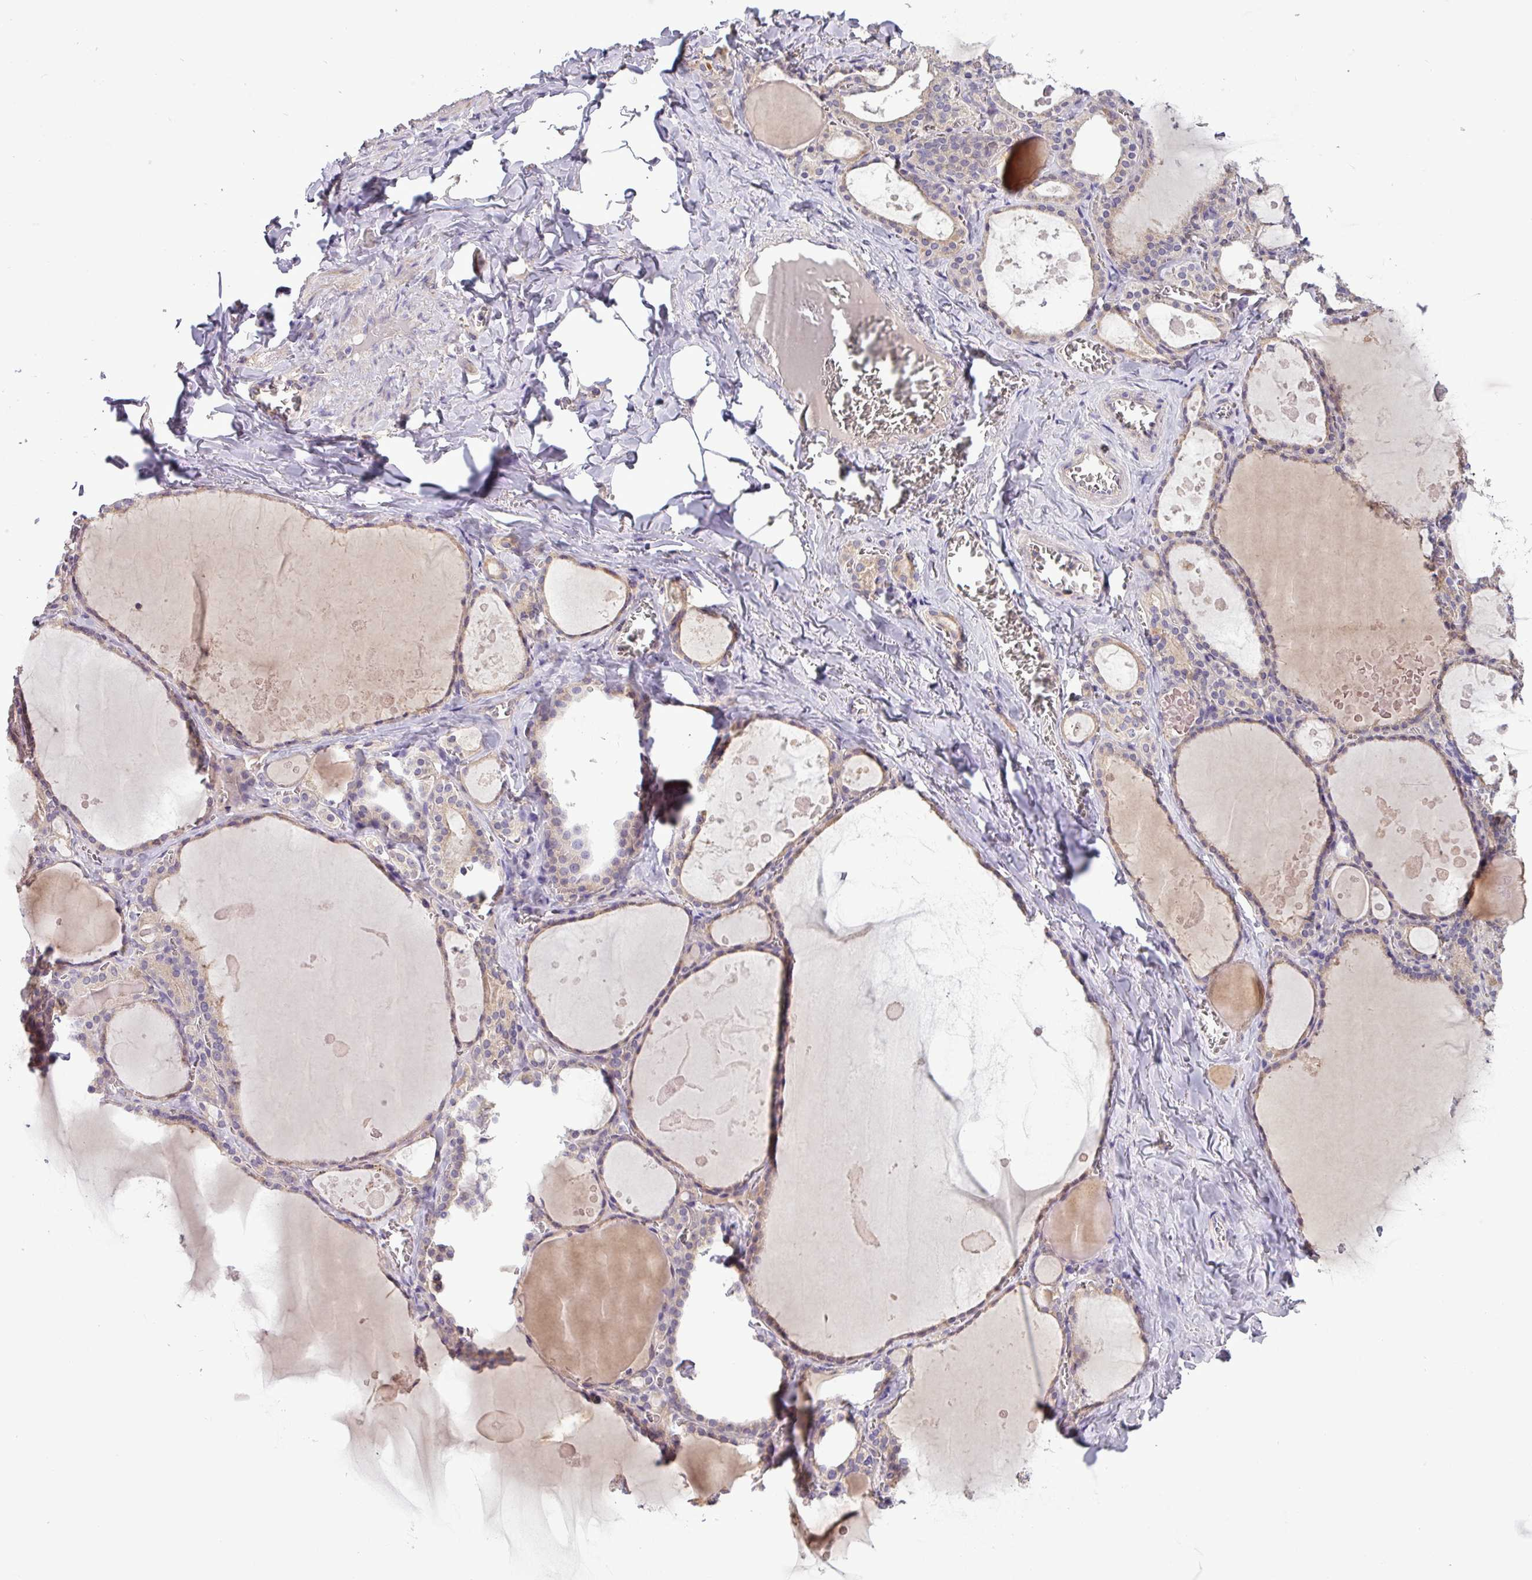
{"staining": {"intensity": "weak", "quantity": "25%-75%", "location": "cytoplasmic/membranous"}, "tissue": "thyroid gland", "cell_type": "Glandular cells", "image_type": "normal", "snomed": [{"axis": "morphology", "description": "Normal tissue, NOS"}, {"axis": "topography", "description": "Thyroid gland"}], "caption": "Immunohistochemical staining of unremarkable thyroid gland demonstrates 25%-75% levels of weak cytoplasmic/membranous protein staining in about 25%-75% of glandular cells.", "gene": "TMEM62", "patient": {"sex": "male", "age": 56}}